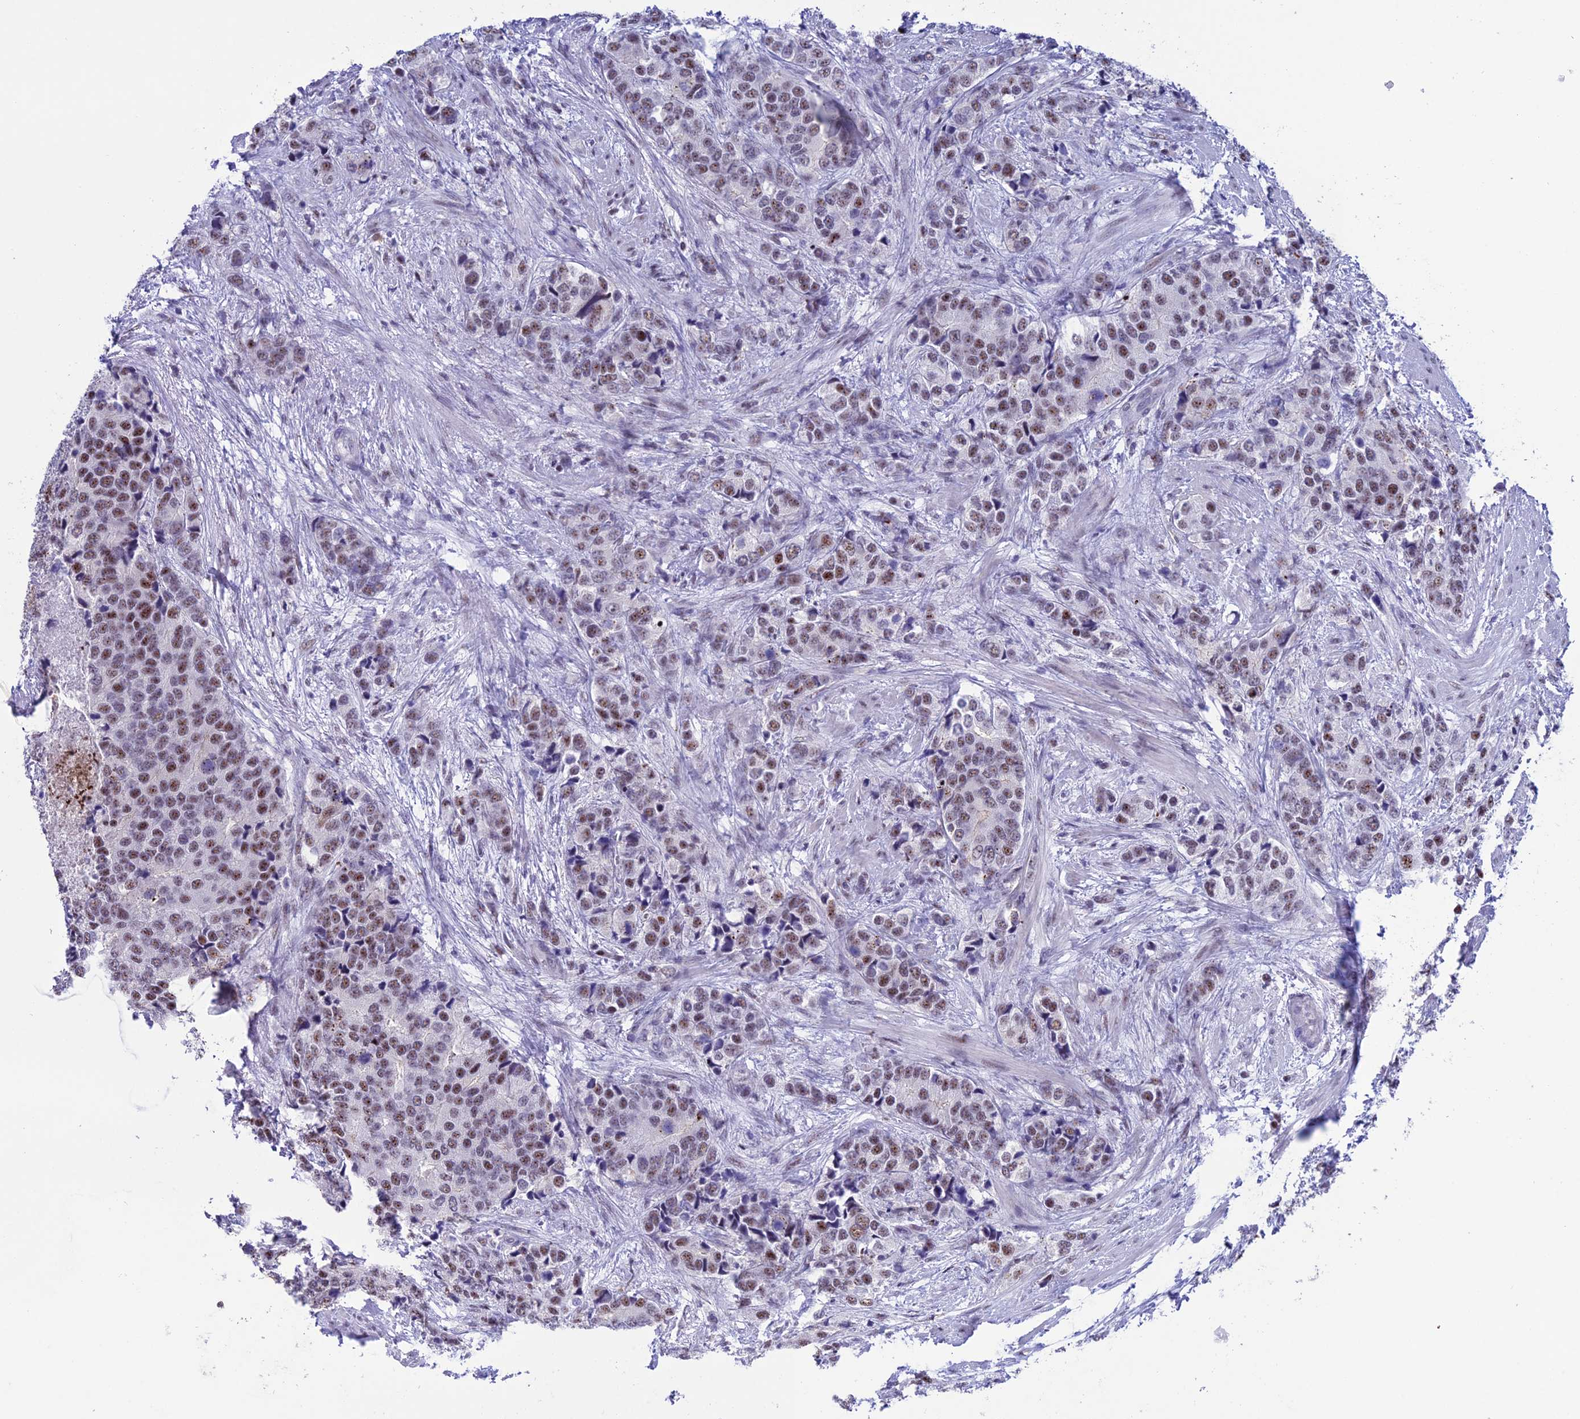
{"staining": {"intensity": "moderate", "quantity": "25%-75%", "location": "nuclear"}, "tissue": "prostate cancer", "cell_type": "Tumor cells", "image_type": "cancer", "snomed": [{"axis": "morphology", "description": "Adenocarcinoma, High grade"}, {"axis": "topography", "description": "Prostate"}], "caption": "Human high-grade adenocarcinoma (prostate) stained for a protein (brown) exhibits moderate nuclear positive staining in approximately 25%-75% of tumor cells.", "gene": "MFSD2B", "patient": {"sex": "male", "age": 62}}